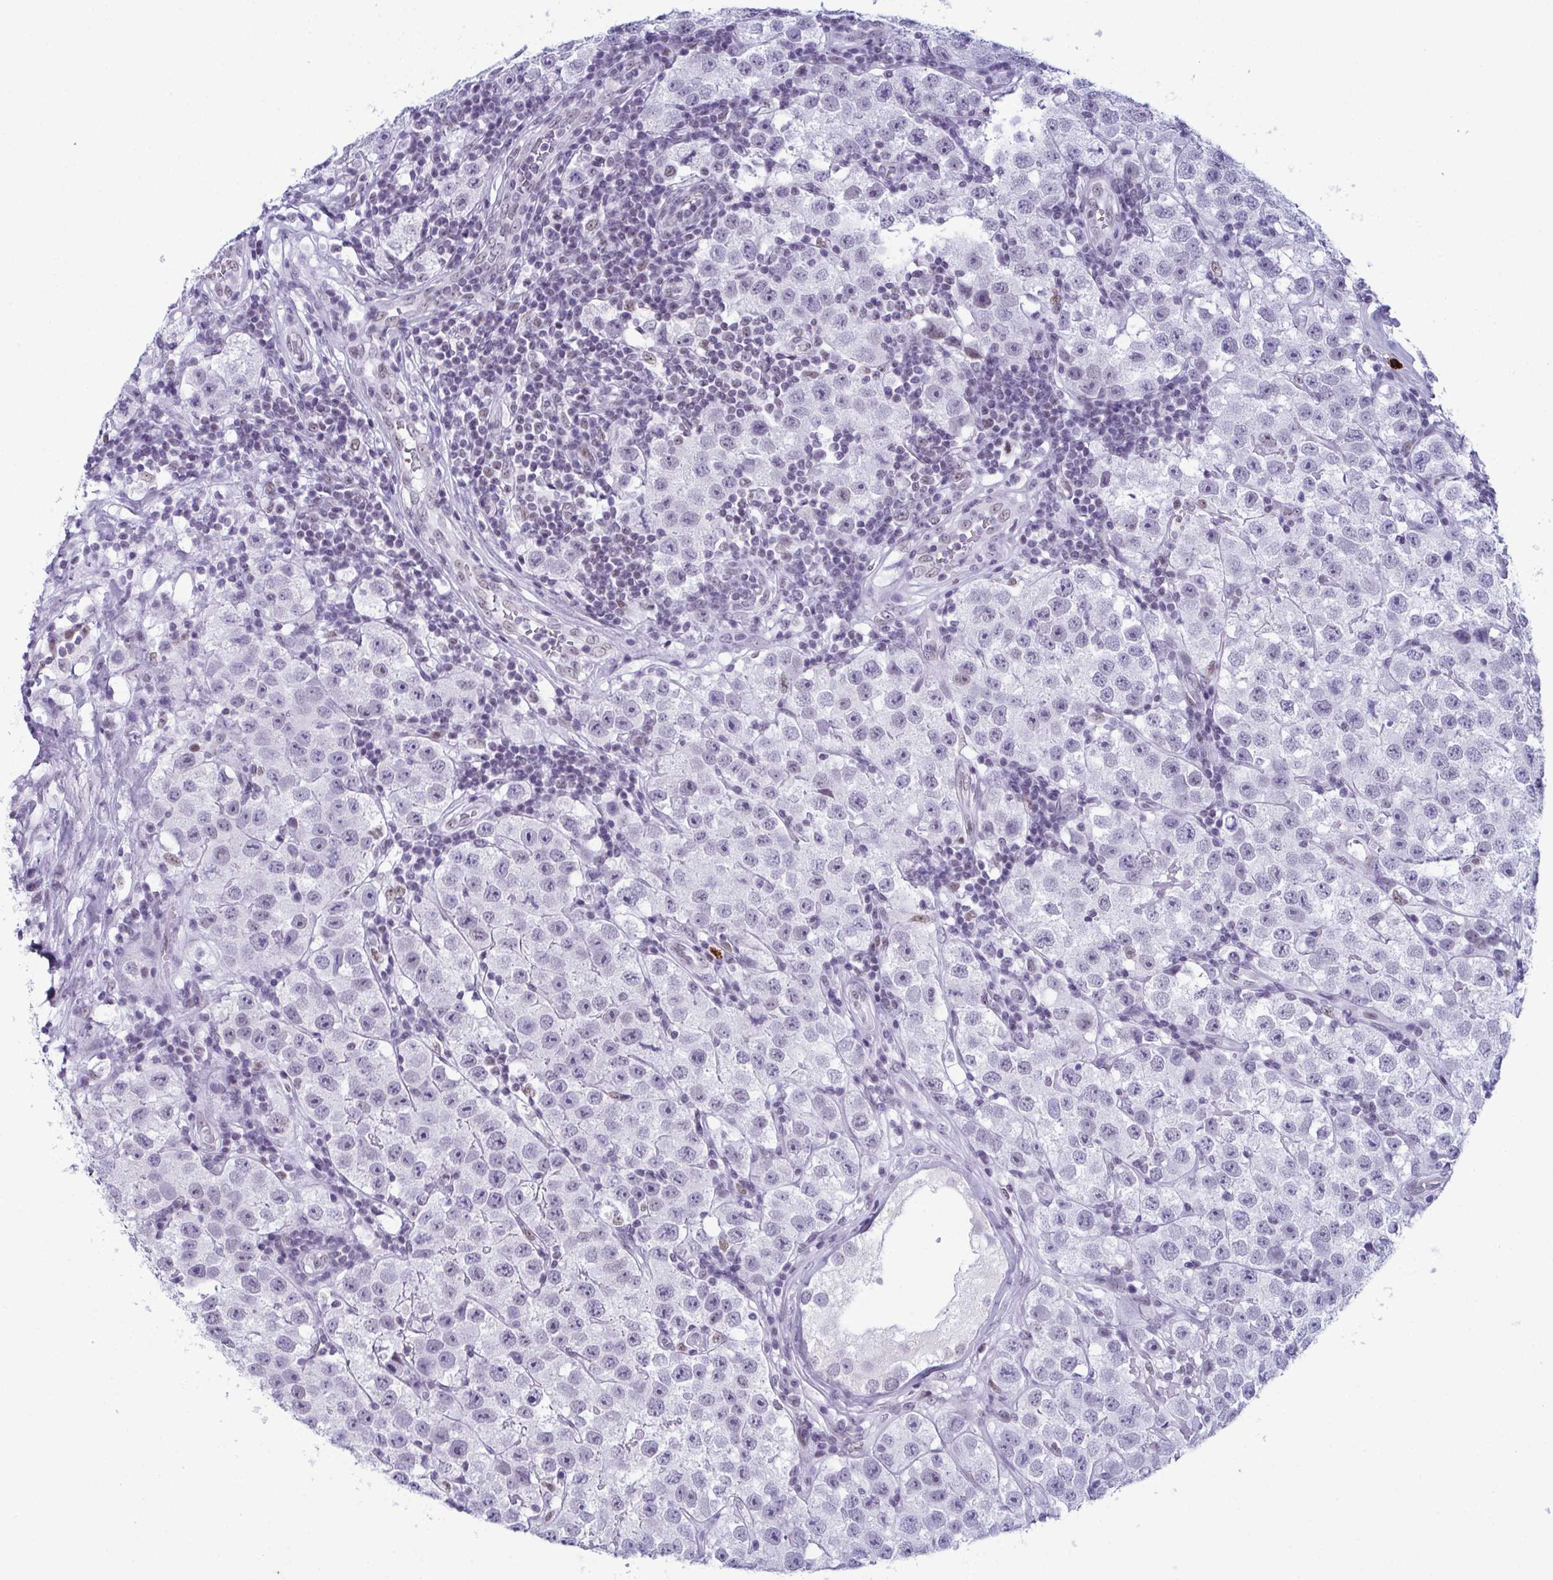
{"staining": {"intensity": "negative", "quantity": "none", "location": "none"}, "tissue": "testis cancer", "cell_type": "Tumor cells", "image_type": "cancer", "snomed": [{"axis": "morphology", "description": "Seminoma, NOS"}, {"axis": "topography", "description": "Testis"}], "caption": "Immunohistochemistry (IHC) of testis cancer (seminoma) exhibits no expression in tumor cells.", "gene": "RBM7", "patient": {"sex": "male", "age": 34}}